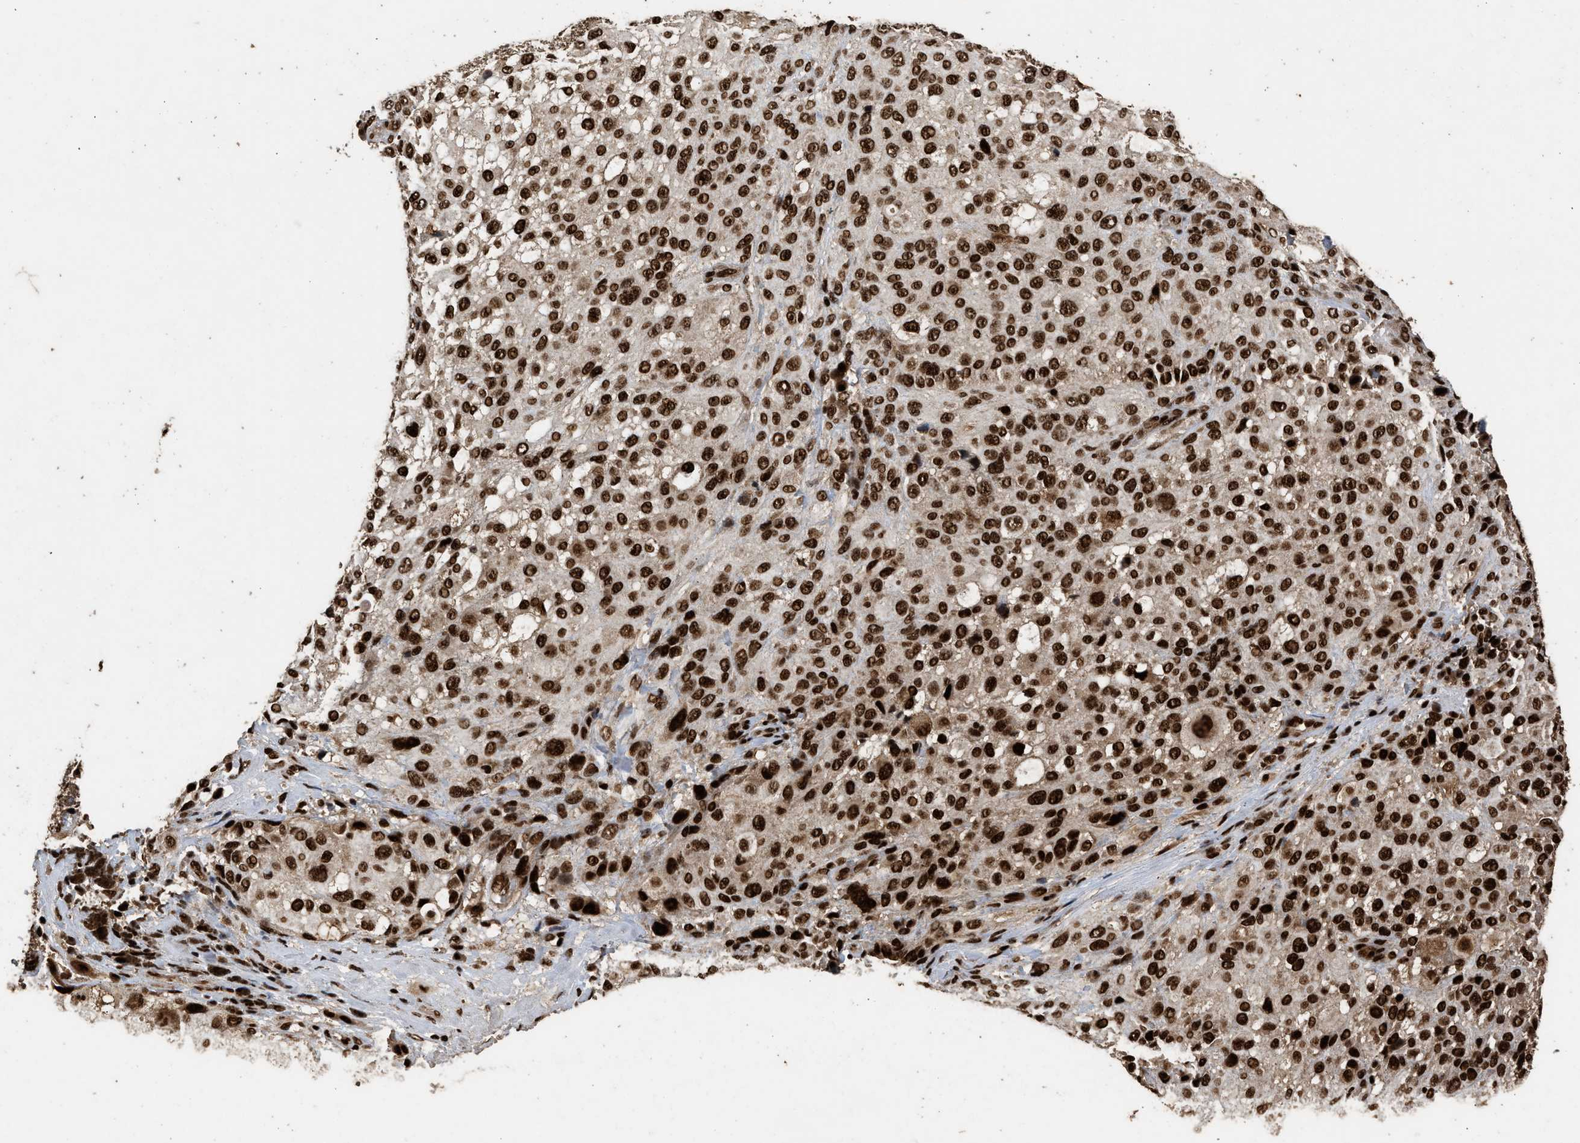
{"staining": {"intensity": "strong", "quantity": ">75%", "location": "nuclear"}, "tissue": "melanoma", "cell_type": "Tumor cells", "image_type": "cancer", "snomed": [{"axis": "morphology", "description": "Necrosis, NOS"}, {"axis": "morphology", "description": "Malignant melanoma, NOS"}, {"axis": "topography", "description": "Skin"}], "caption": "Immunohistochemistry of malignant melanoma exhibits high levels of strong nuclear positivity in approximately >75% of tumor cells.", "gene": "PPP4R3B", "patient": {"sex": "female", "age": 87}}